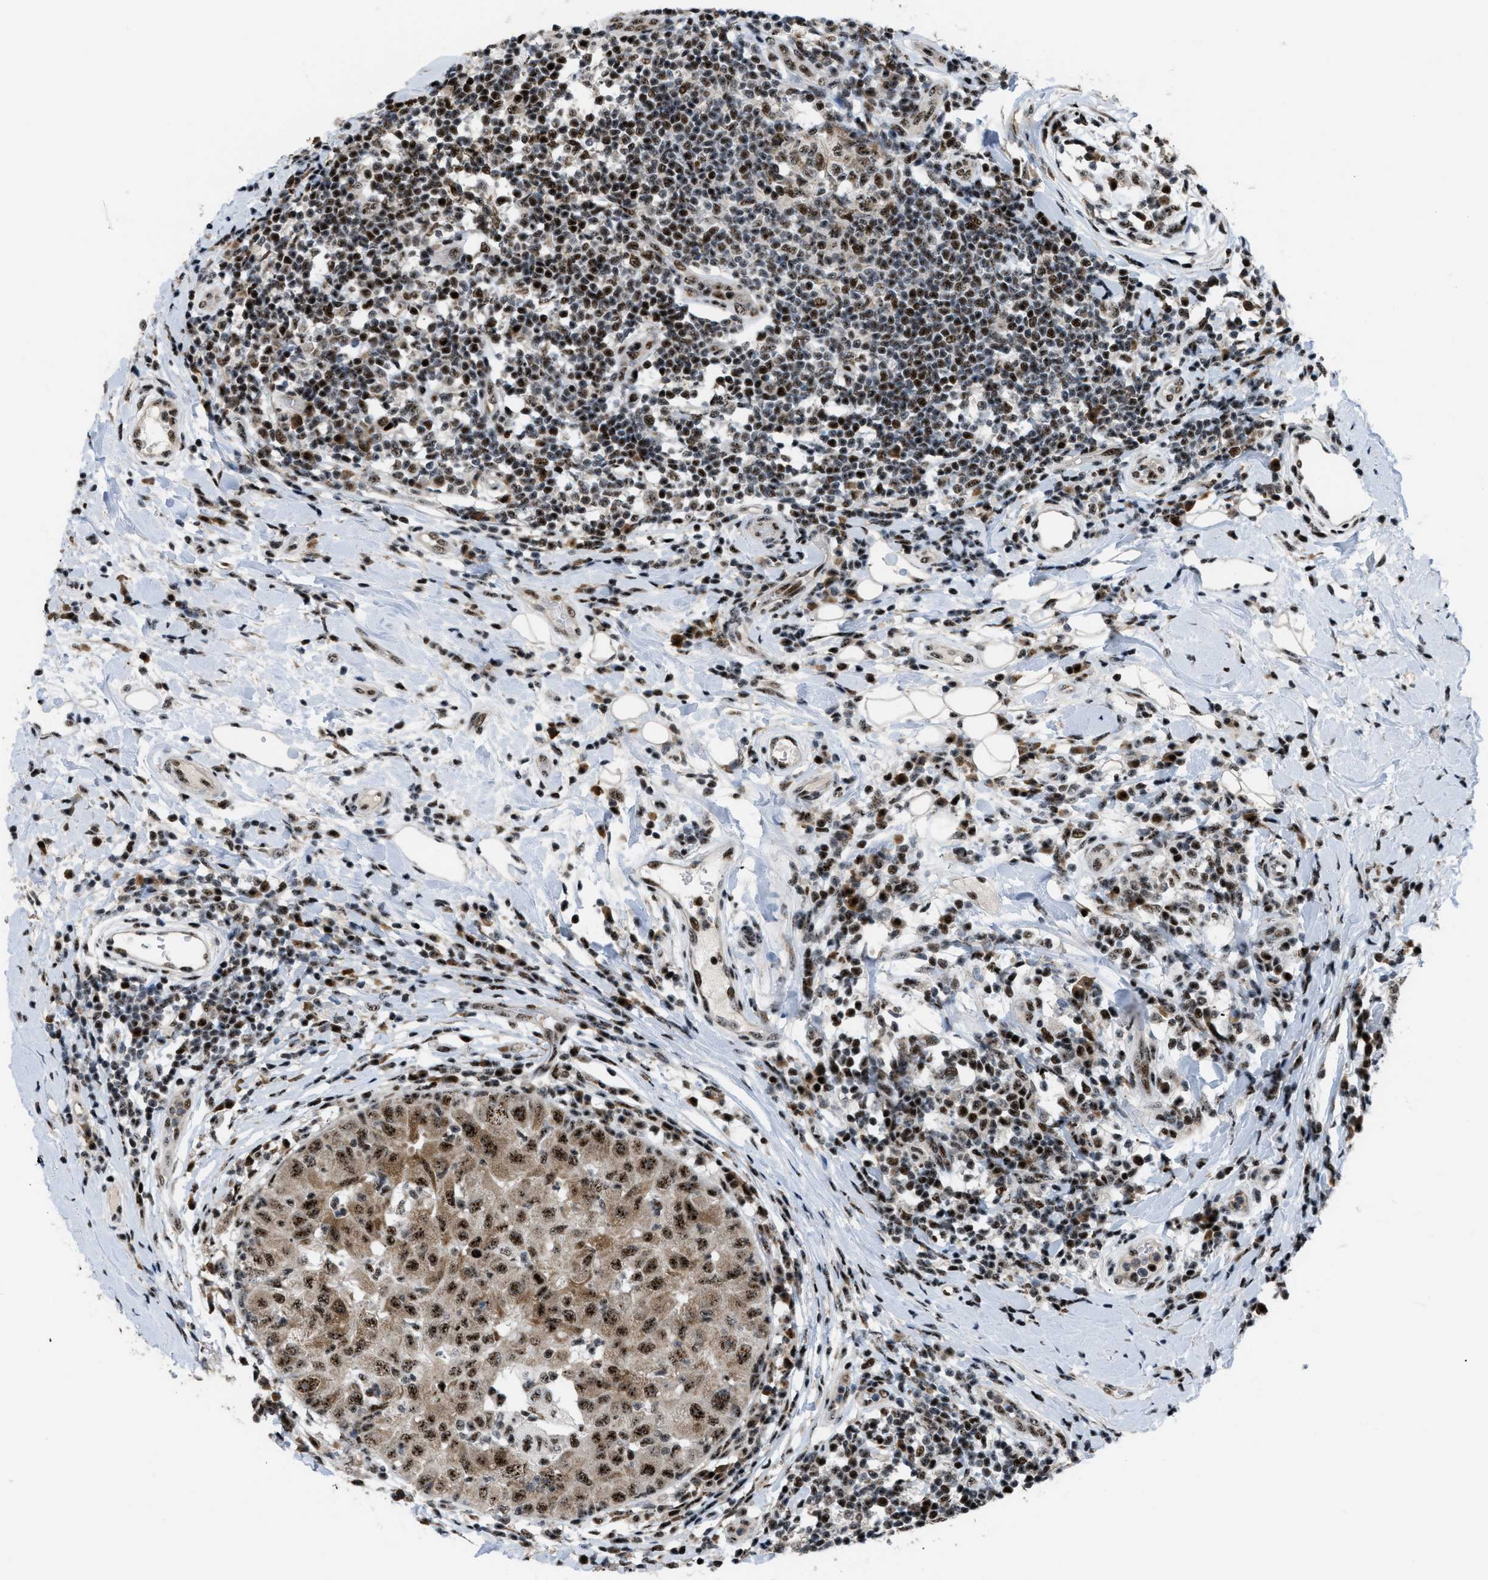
{"staining": {"intensity": "moderate", "quantity": ">75%", "location": "cytoplasmic/membranous,nuclear"}, "tissue": "breast cancer", "cell_type": "Tumor cells", "image_type": "cancer", "snomed": [{"axis": "morphology", "description": "Duct carcinoma"}, {"axis": "topography", "description": "Breast"}], "caption": "Breast cancer (invasive ductal carcinoma) stained with a brown dye displays moderate cytoplasmic/membranous and nuclear positive positivity in approximately >75% of tumor cells.", "gene": "CDR2", "patient": {"sex": "female", "age": 27}}